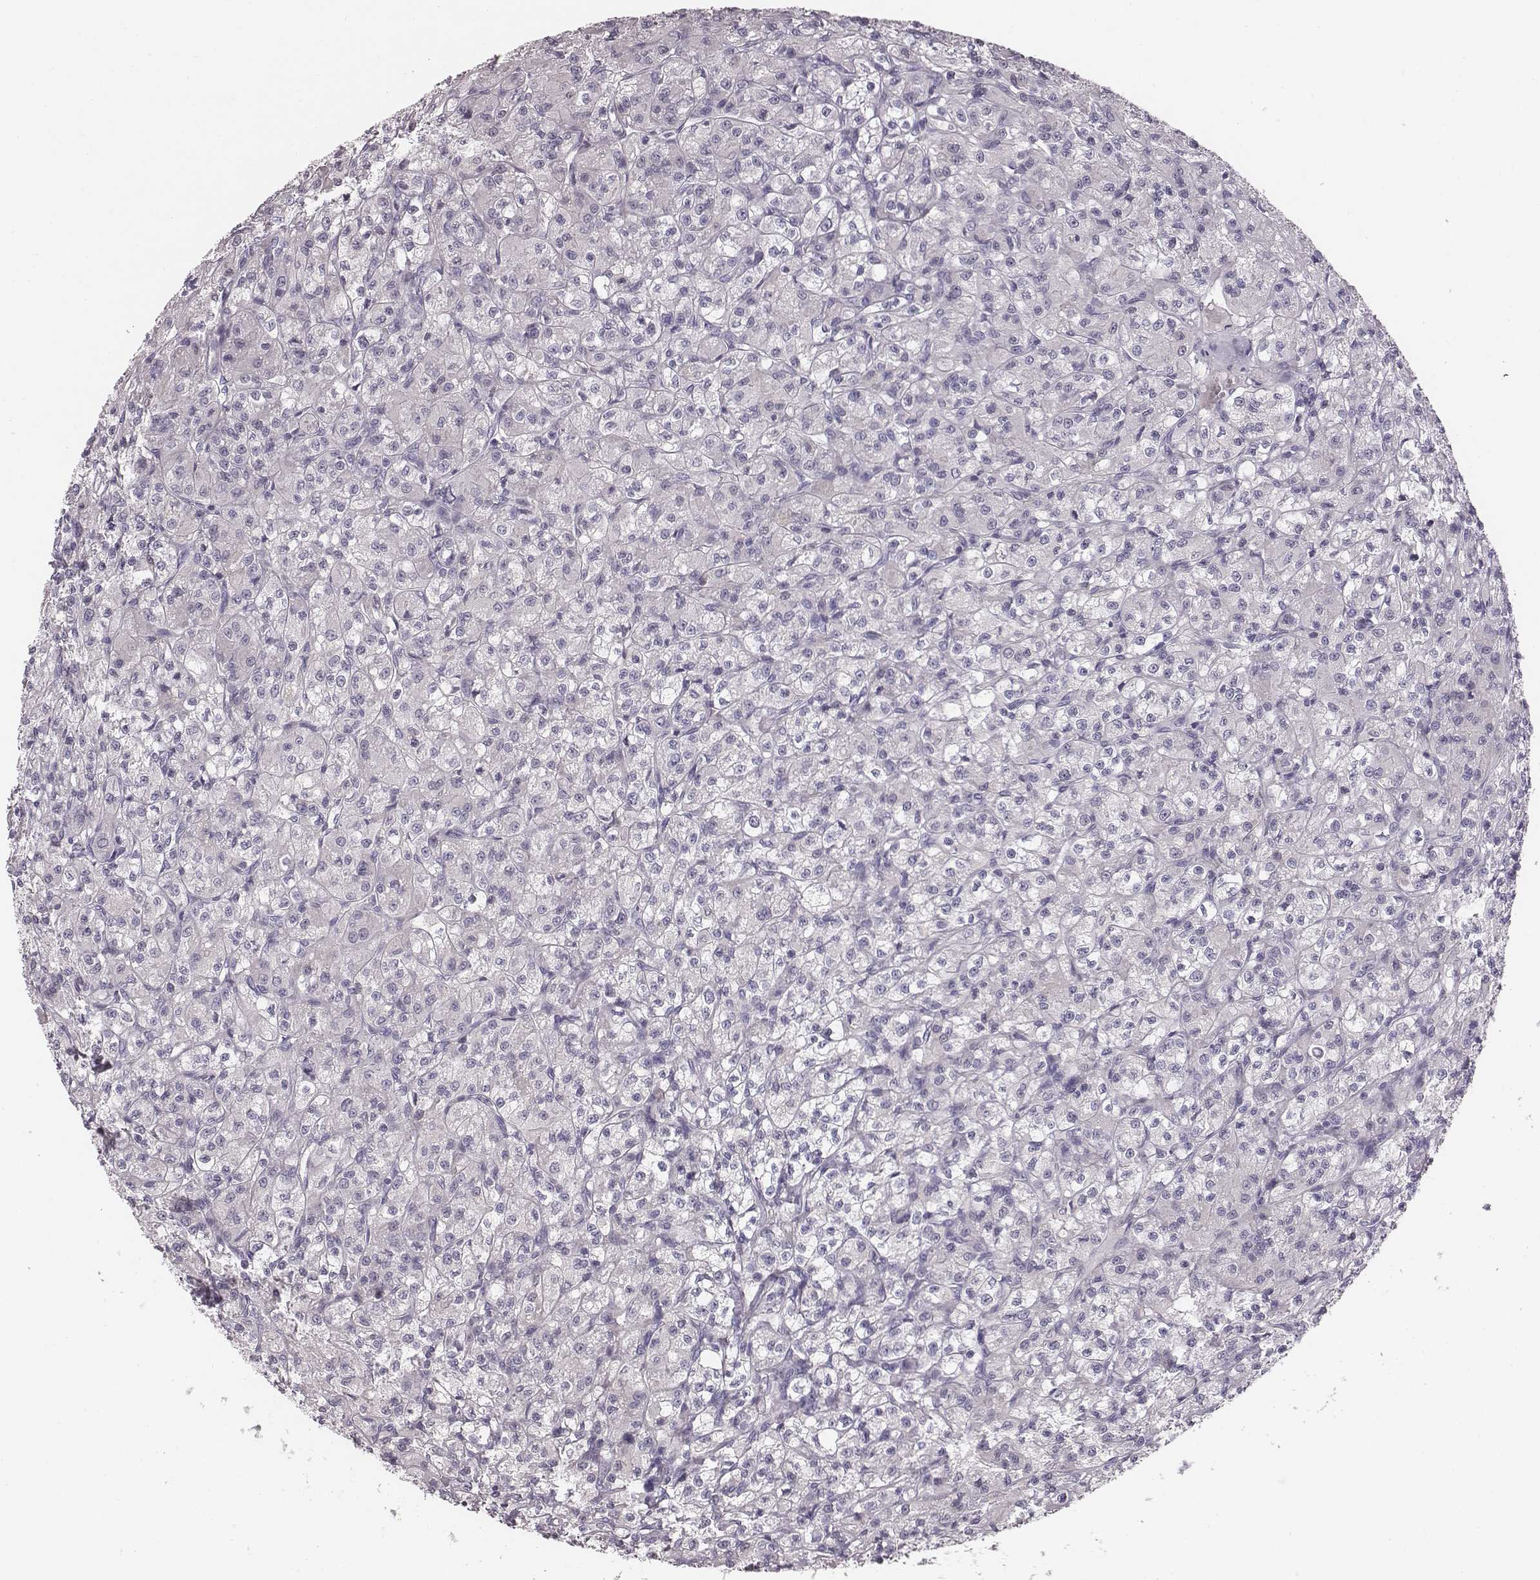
{"staining": {"intensity": "negative", "quantity": "none", "location": "none"}, "tissue": "renal cancer", "cell_type": "Tumor cells", "image_type": "cancer", "snomed": [{"axis": "morphology", "description": "Adenocarcinoma, NOS"}, {"axis": "topography", "description": "Kidney"}], "caption": "High magnification brightfield microscopy of renal adenocarcinoma stained with DAB (brown) and counterstained with hematoxylin (blue): tumor cells show no significant staining.", "gene": "CRISP1", "patient": {"sex": "female", "age": 70}}